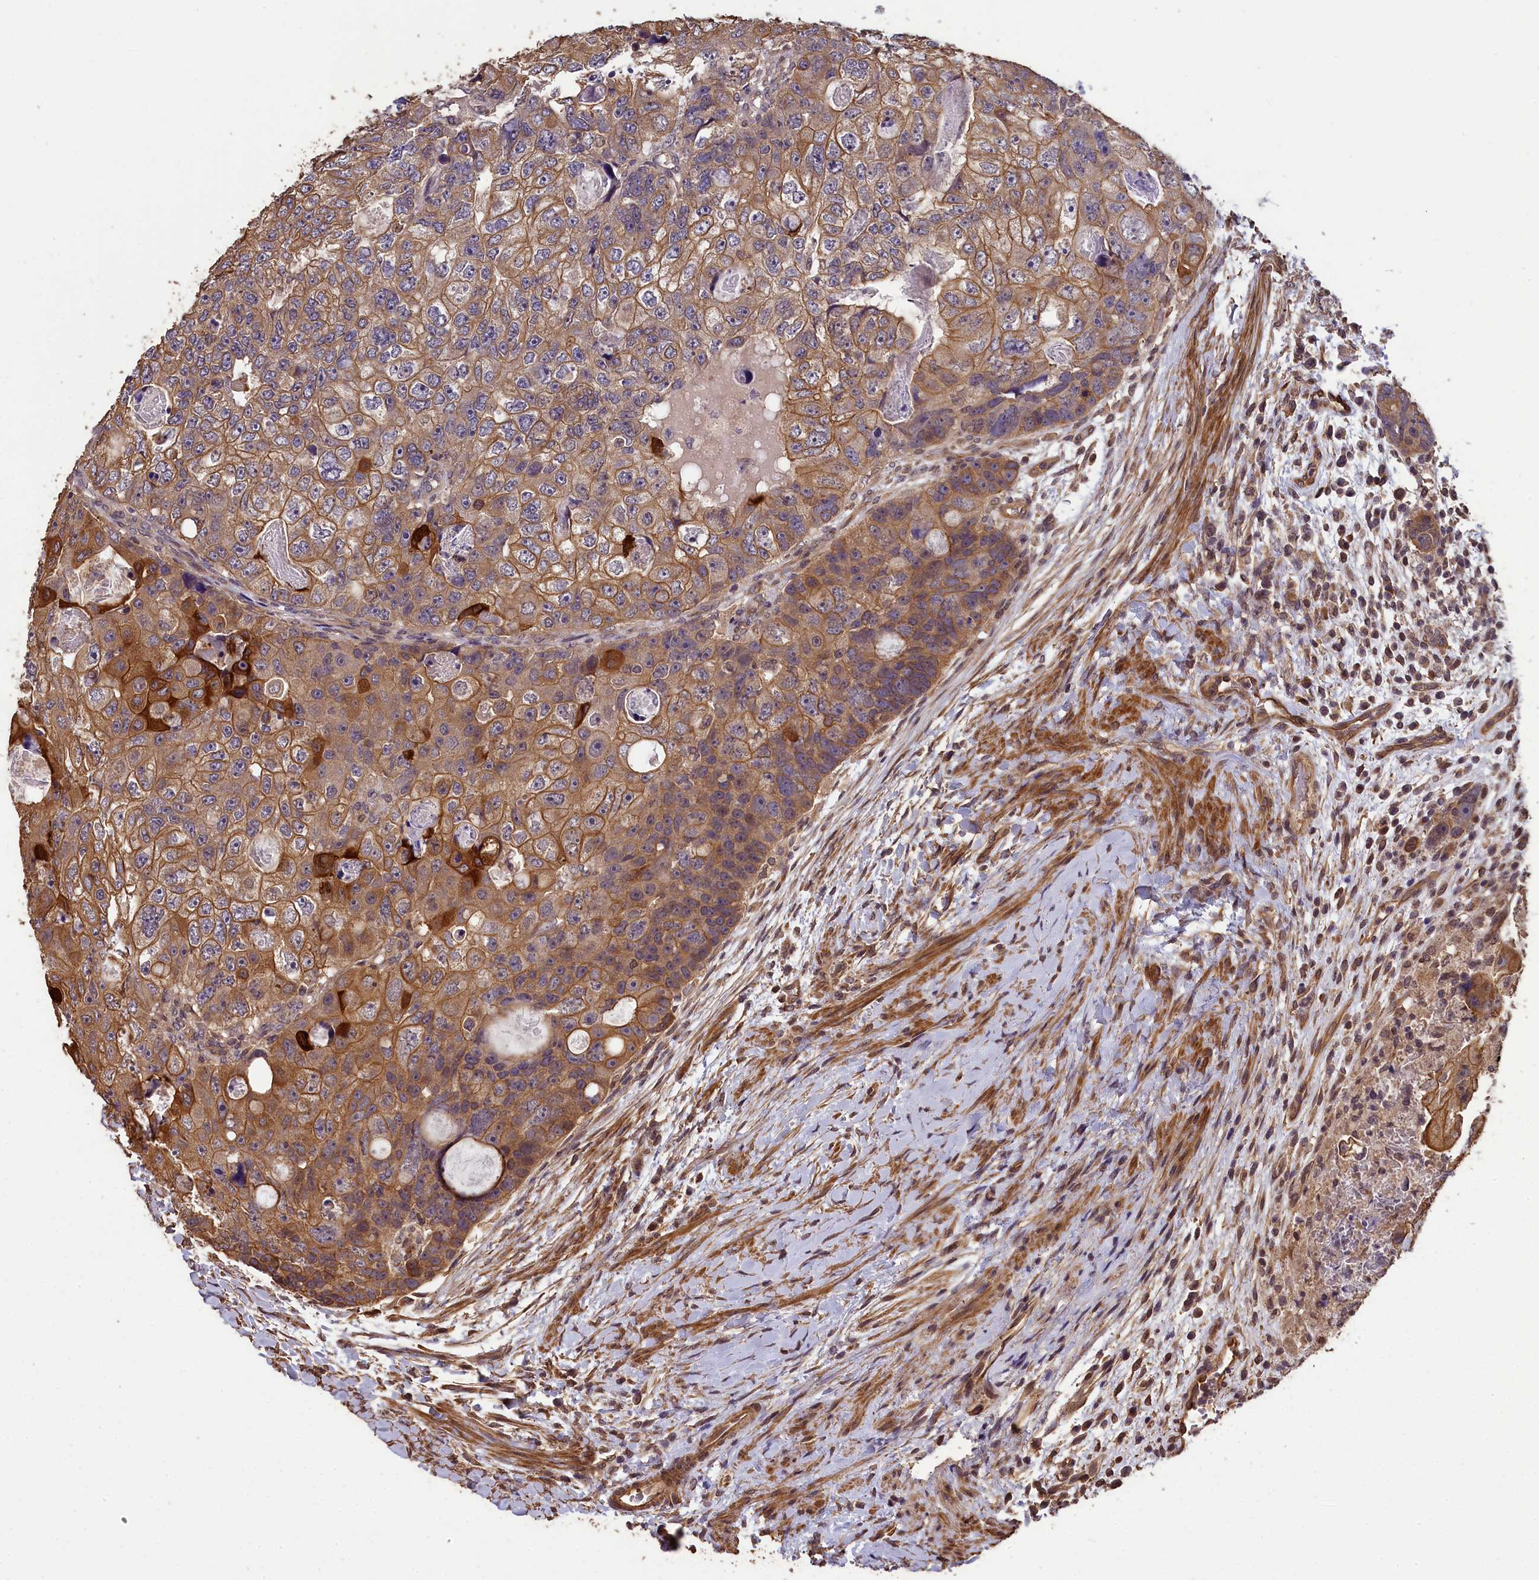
{"staining": {"intensity": "moderate", "quantity": ">75%", "location": "cytoplasmic/membranous"}, "tissue": "colorectal cancer", "cell_type": "Tumor cells", "image_type": "cancer", "snomed": [{"axis": "morphology", "description": "Adenocarcinoma, NOS"}, {"axis": "topography", "description": "Rectum"}], "caption": "A histopathology image showing moderate cytoplasmic/membranous positivity in approximately >75% of tumor cells in colorectal cancer, as visualized by brown immunohistochemical staining.", "gene": "CHD9", "patient": {"sex": "male", "age": 59}}